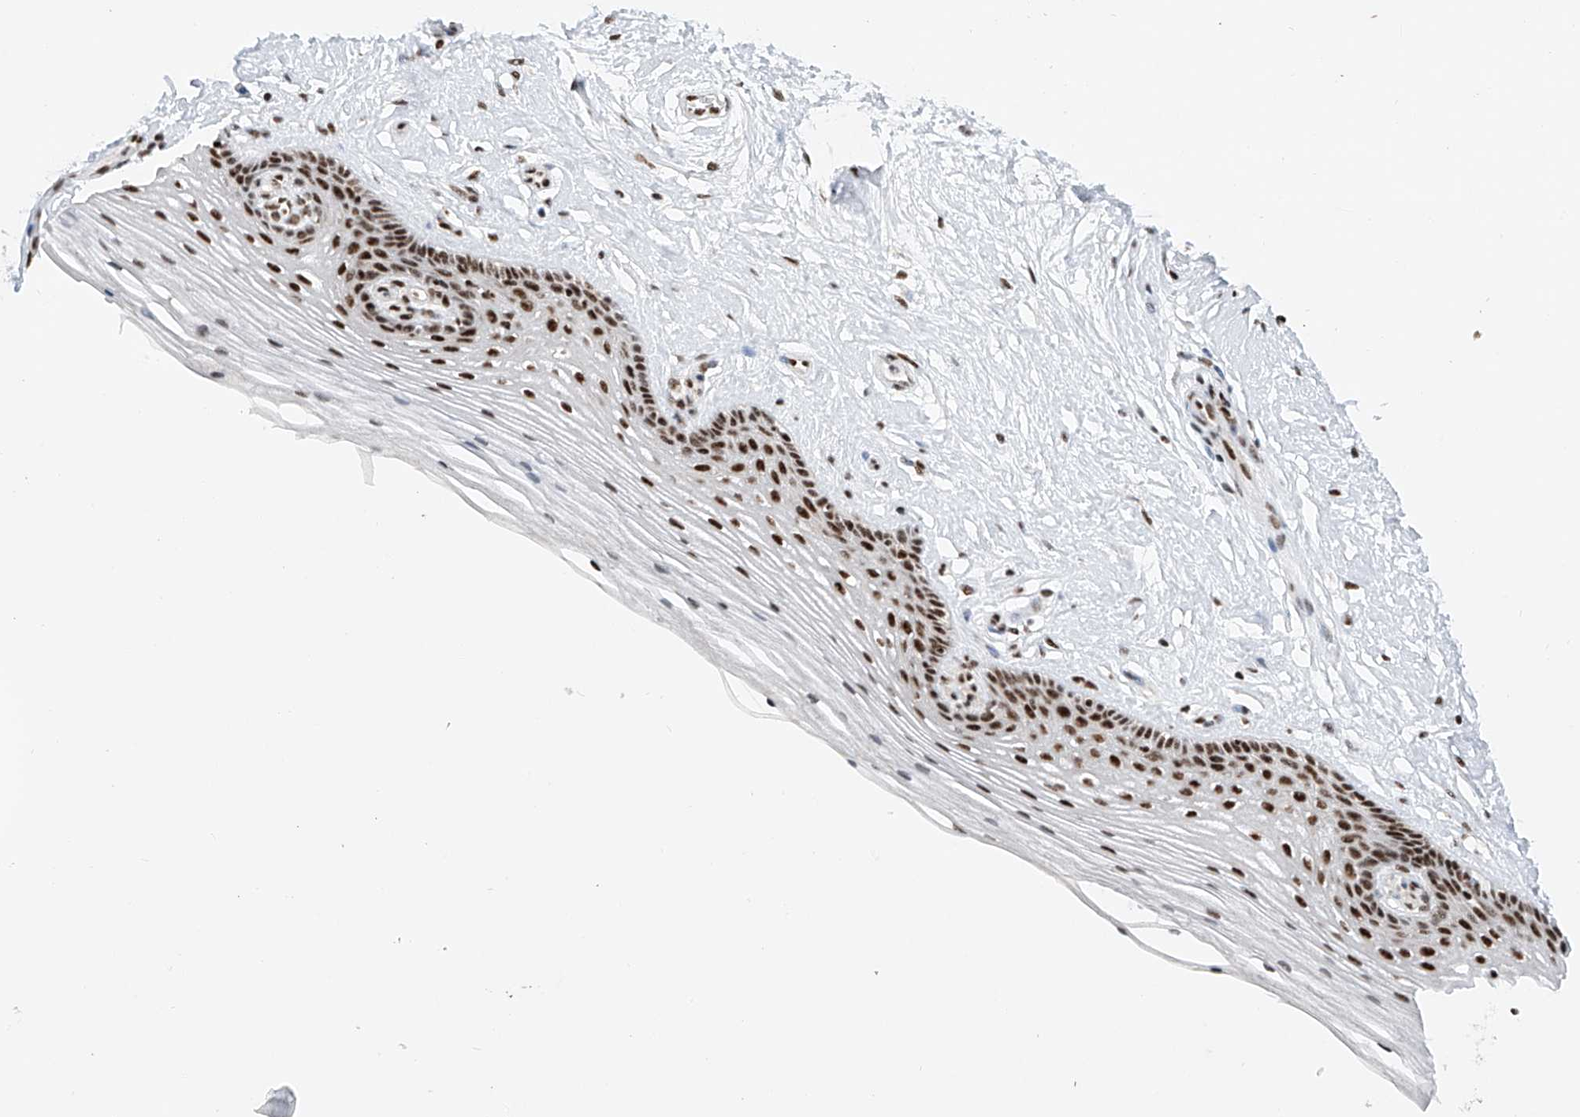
{"staining": {"intensity": "strong", "quantity": ">75%", "location": "nuclear"}, "tissue": "vagina", "cell_type": "Squamous epithelial cells", "image_type": "normal", "snomed": [{"axis": "morphology", "description": "Normal tissue, NOS"}, {"axis": "topography", "description": "Vagina"}], "caption": "Protein staining demonstrates strong nuclear staining in approximately >75% of squamous epithelial cells in benign vagina. (brown staining indicates protein expression, while blue staining denotes nuclei).", "gene": "TAF4", "patient": {"sex": "female", "age": 46}}